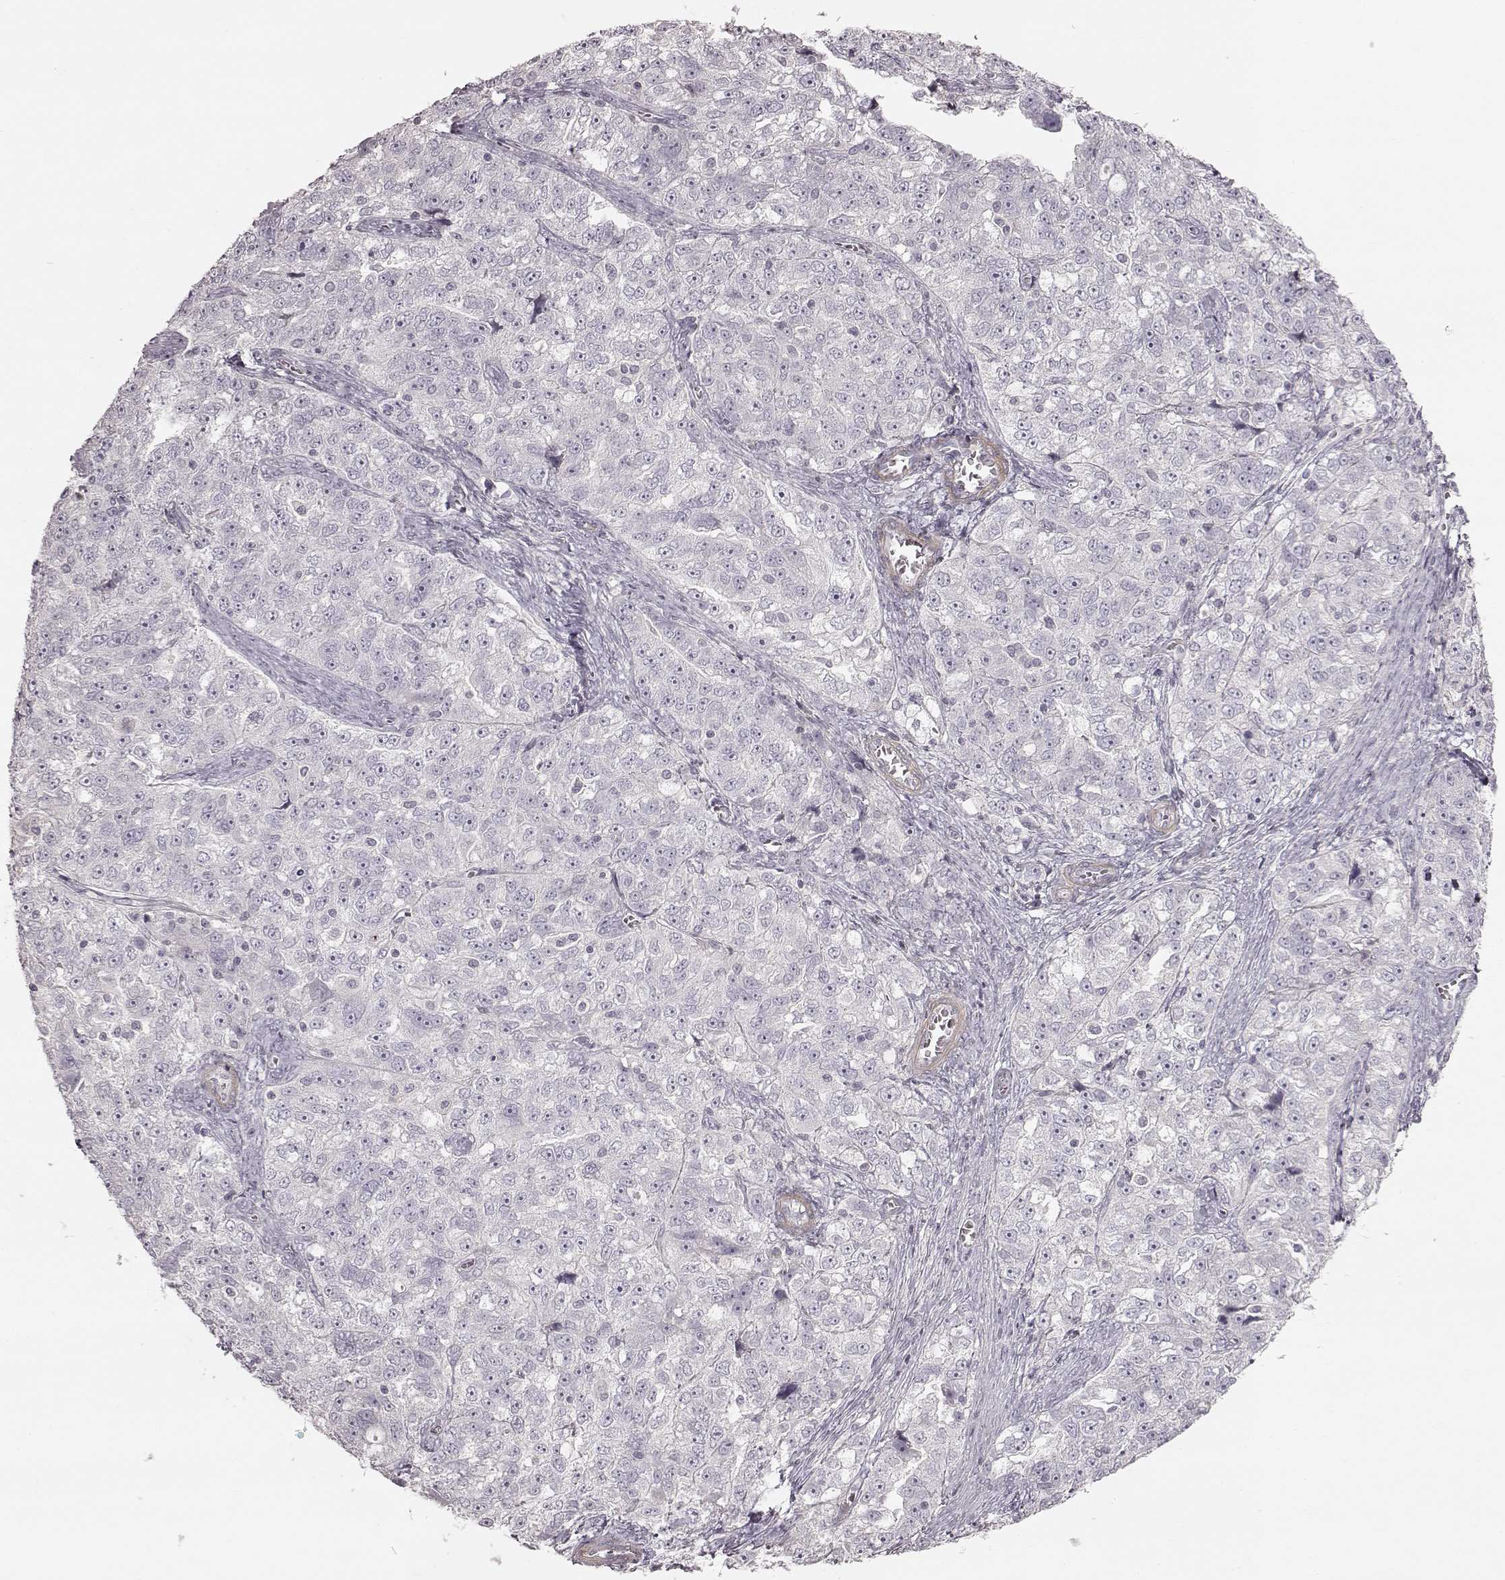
{"staining": {"intensity": "negative", "quantity": "none", "location": "none"}, "tissue": "ovarian cancer", "cell_type": "Tumor cells", "image_type": "cancer", "snomed": [{"axis": "morphology", "description": "Cystadenocarcinoma, serous, NOS"}, {"axis": "topography", "description": "Ovary"}], "caption": "An immunohistochemistry (IHC) histopathology image of ovarian cancer is shown. There is no staining in tumor cells of ovarian cancer. The staining is performed using DAB (3,3'-diaminobenzidine) brown chromogen with nuclei counter-stained in using hematoxylin.", "gene": "PRLHR", "patient": {"sex": "female", "age": 51}}